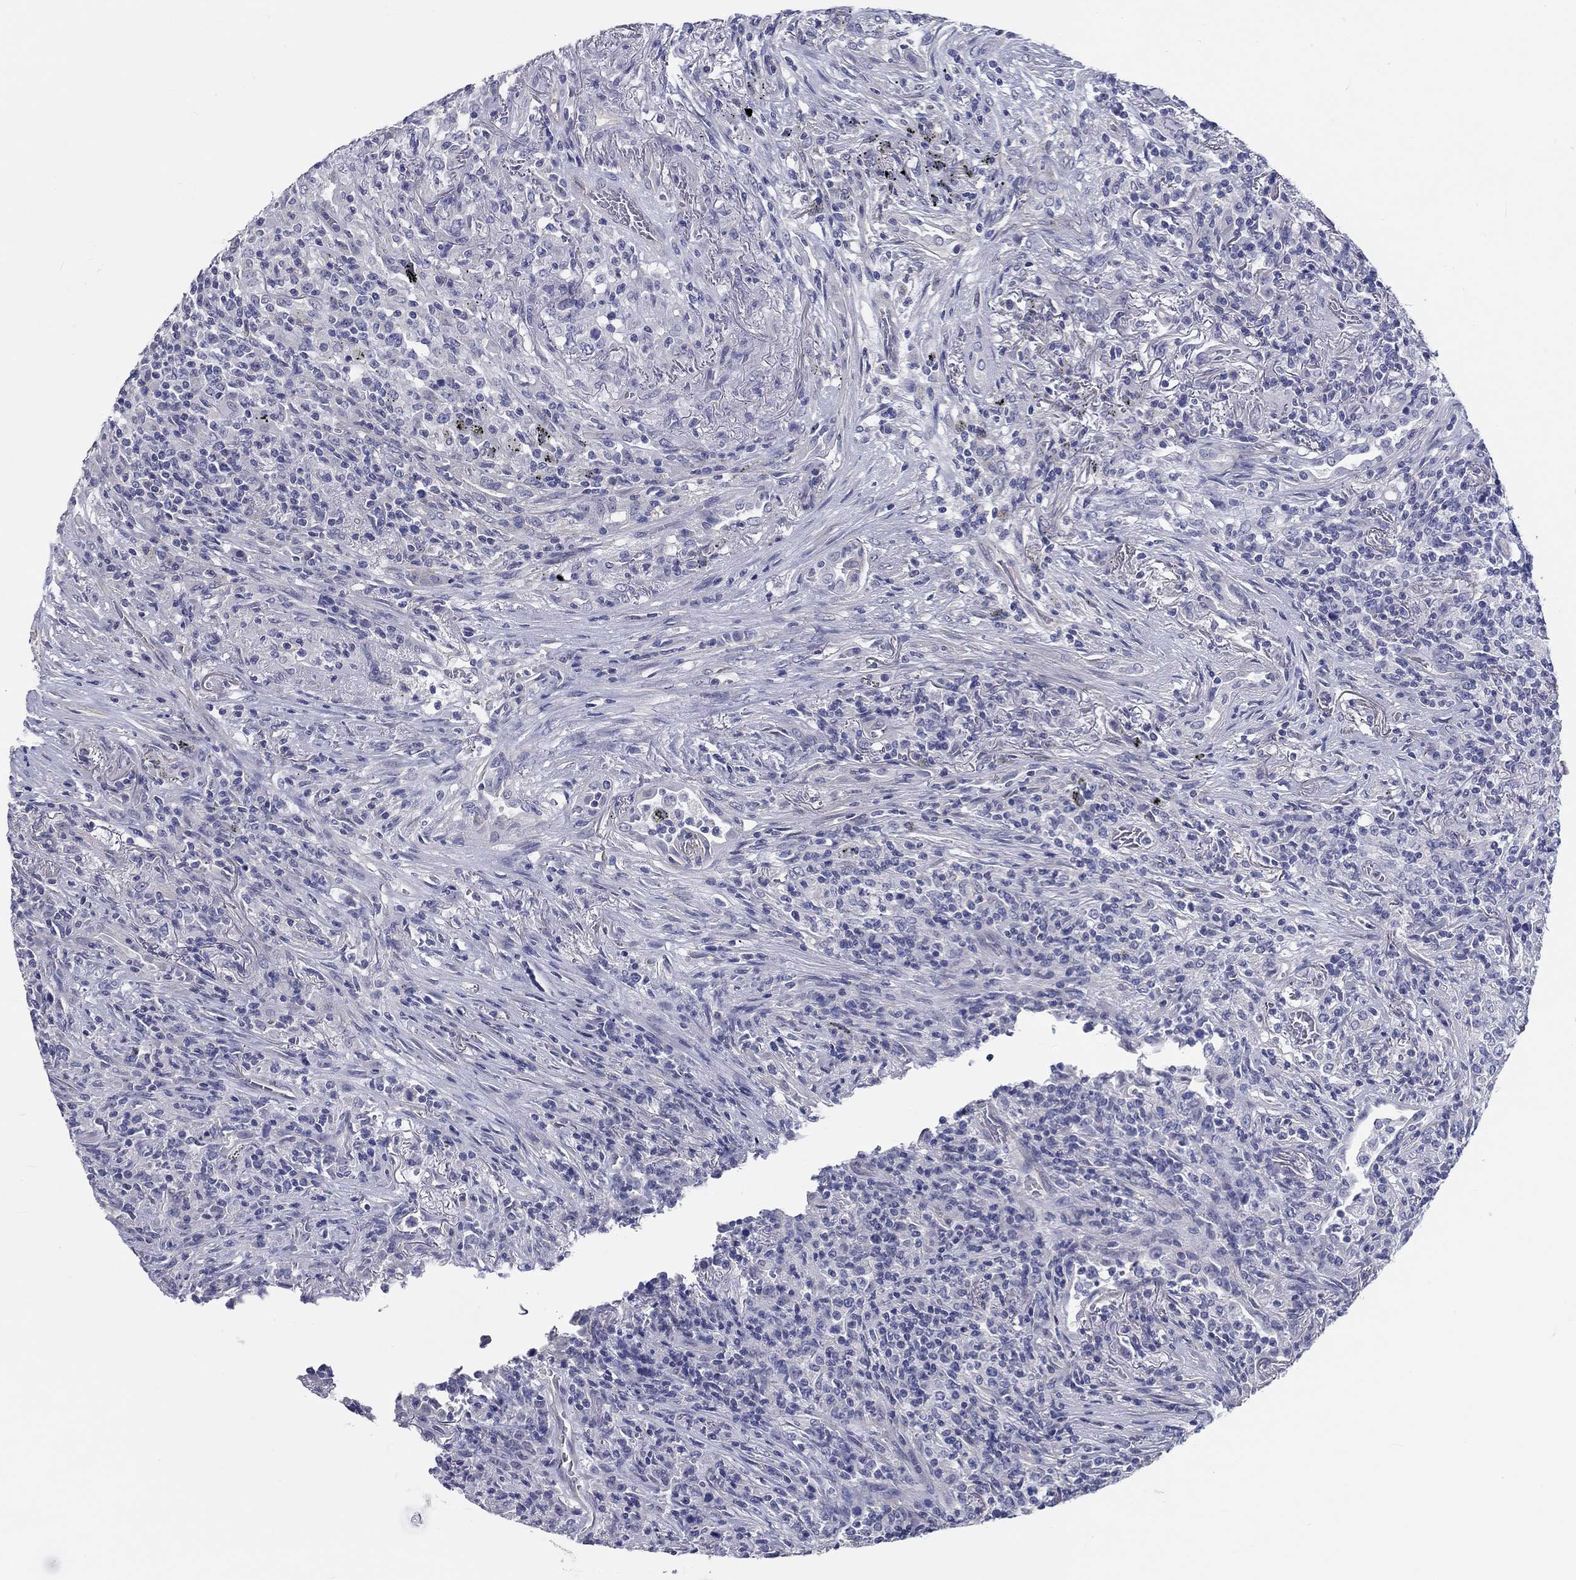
{"staining": {"intensity": "negative", "quantity": "none", "location": "none"}, "tissue": "lymphoma", "cell_type": "Tumor cells", "image_type": "cancer", "snomed": [{"axis": "morphology", "description": "Malignant lymphoma, non-Hodgkin's type, High grade"}, {"axis": "topography", "description": "Lung"}], "caption": "High magnification brightfield microscopy of lymphoma stained with DAB (3,3'-diaminobenzidine) (brown) and counterstained with hematoxylin (blue): tumor cells show no significant expression. (Immunohistochemistry, brightfield microscopy, high magnification).", "gene": "CRYGD", "patient": {"sex": "male", "age": 79}}